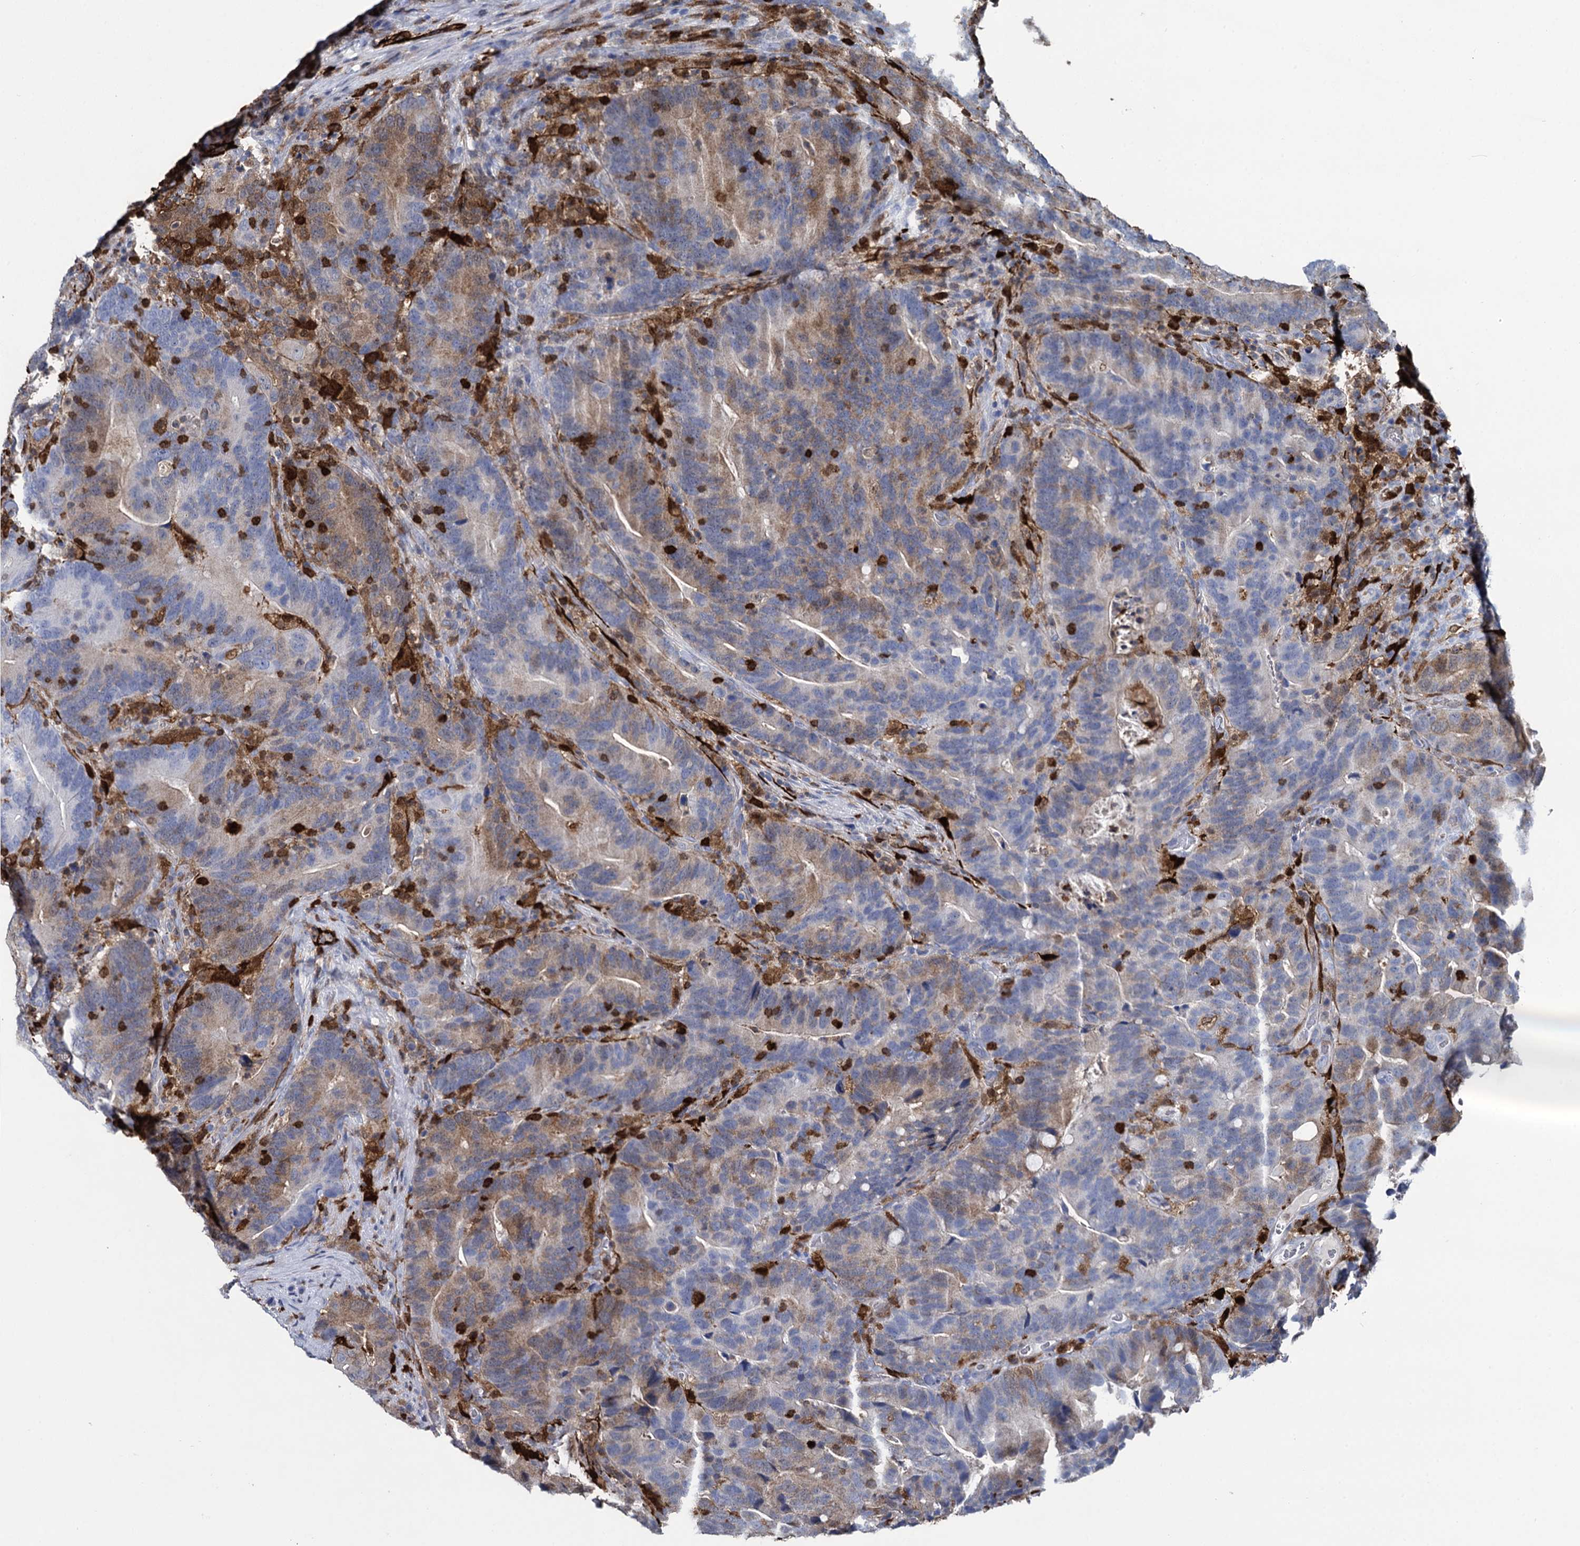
{"staining": {"intensity": "weak", "quantity": "<25%", "location": "cytoplasmic/membranous"}, "tissue": "colorectal cancer", "cell_type": "Tumor cells", "image_type": "cancer", "snomed": [{"axis": "morphology", "description": "Adenocarcinoma, NOS"}, {"axis": "topography", "description": "Colon"}], "caption": "IHC image of human colorectal adenocarcinoma stained for a protein (brown), which displays no expression in tumor cells.", "gene": "FABP5", "patient": {"sex": "female", "age": 66}}